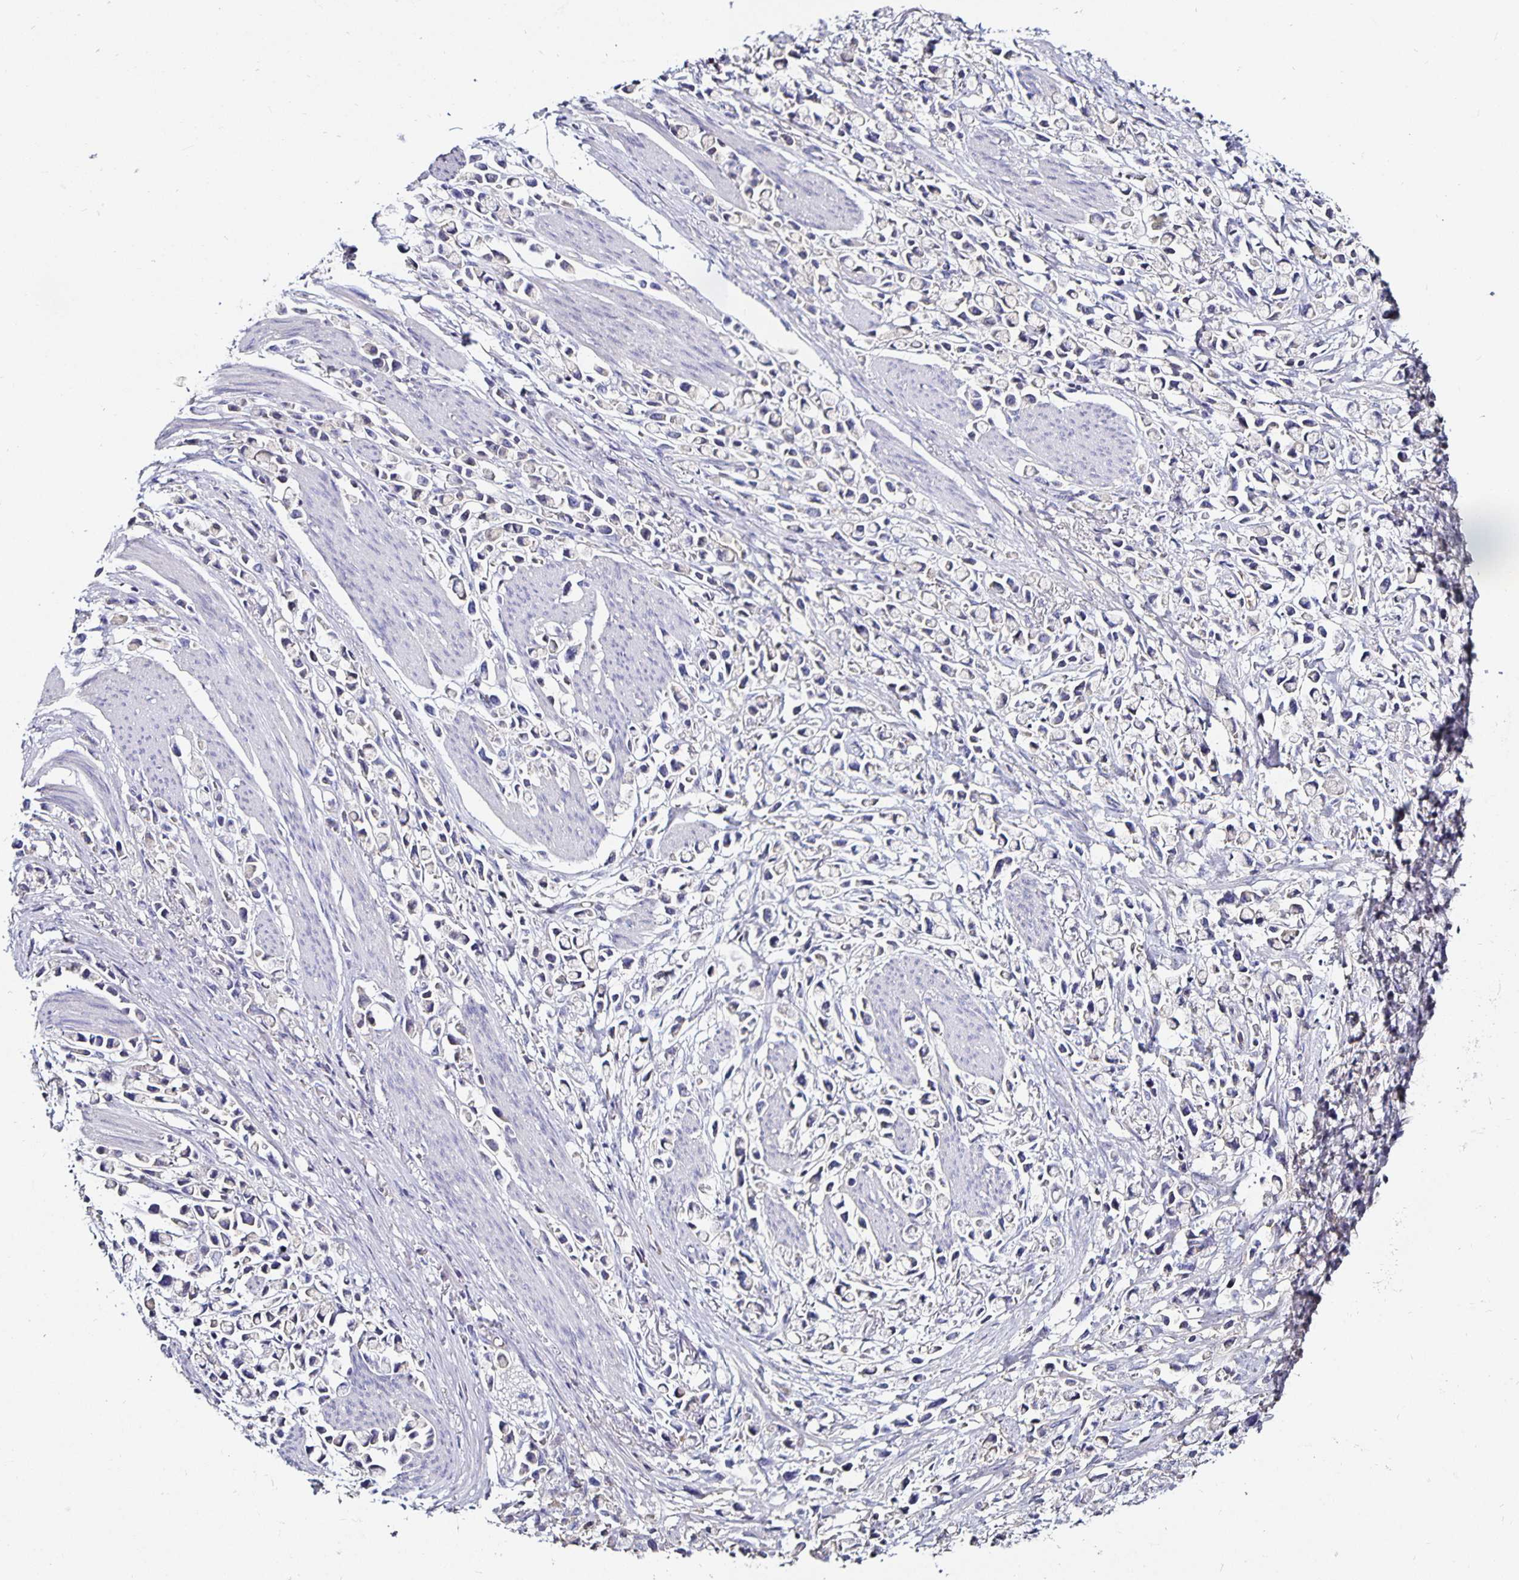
{"staining": {"intensity": "negative", "quantity": "none", "location": "none"}, "tissue": "stomach cancer", "cell_type": "Tumor cells", "image_type": "cancer", "snomed": [{"axis": "morphology", "description": "Adenocarcinoma, NOS"}, {"axis": "topography", "description": "Stomach"}], "caption": "The photomicrograph demonstrates no significant positivity in tumor cells of stomach cancer.", "gene": "TTR", "patient": {"sex": "female", "age": 81}}